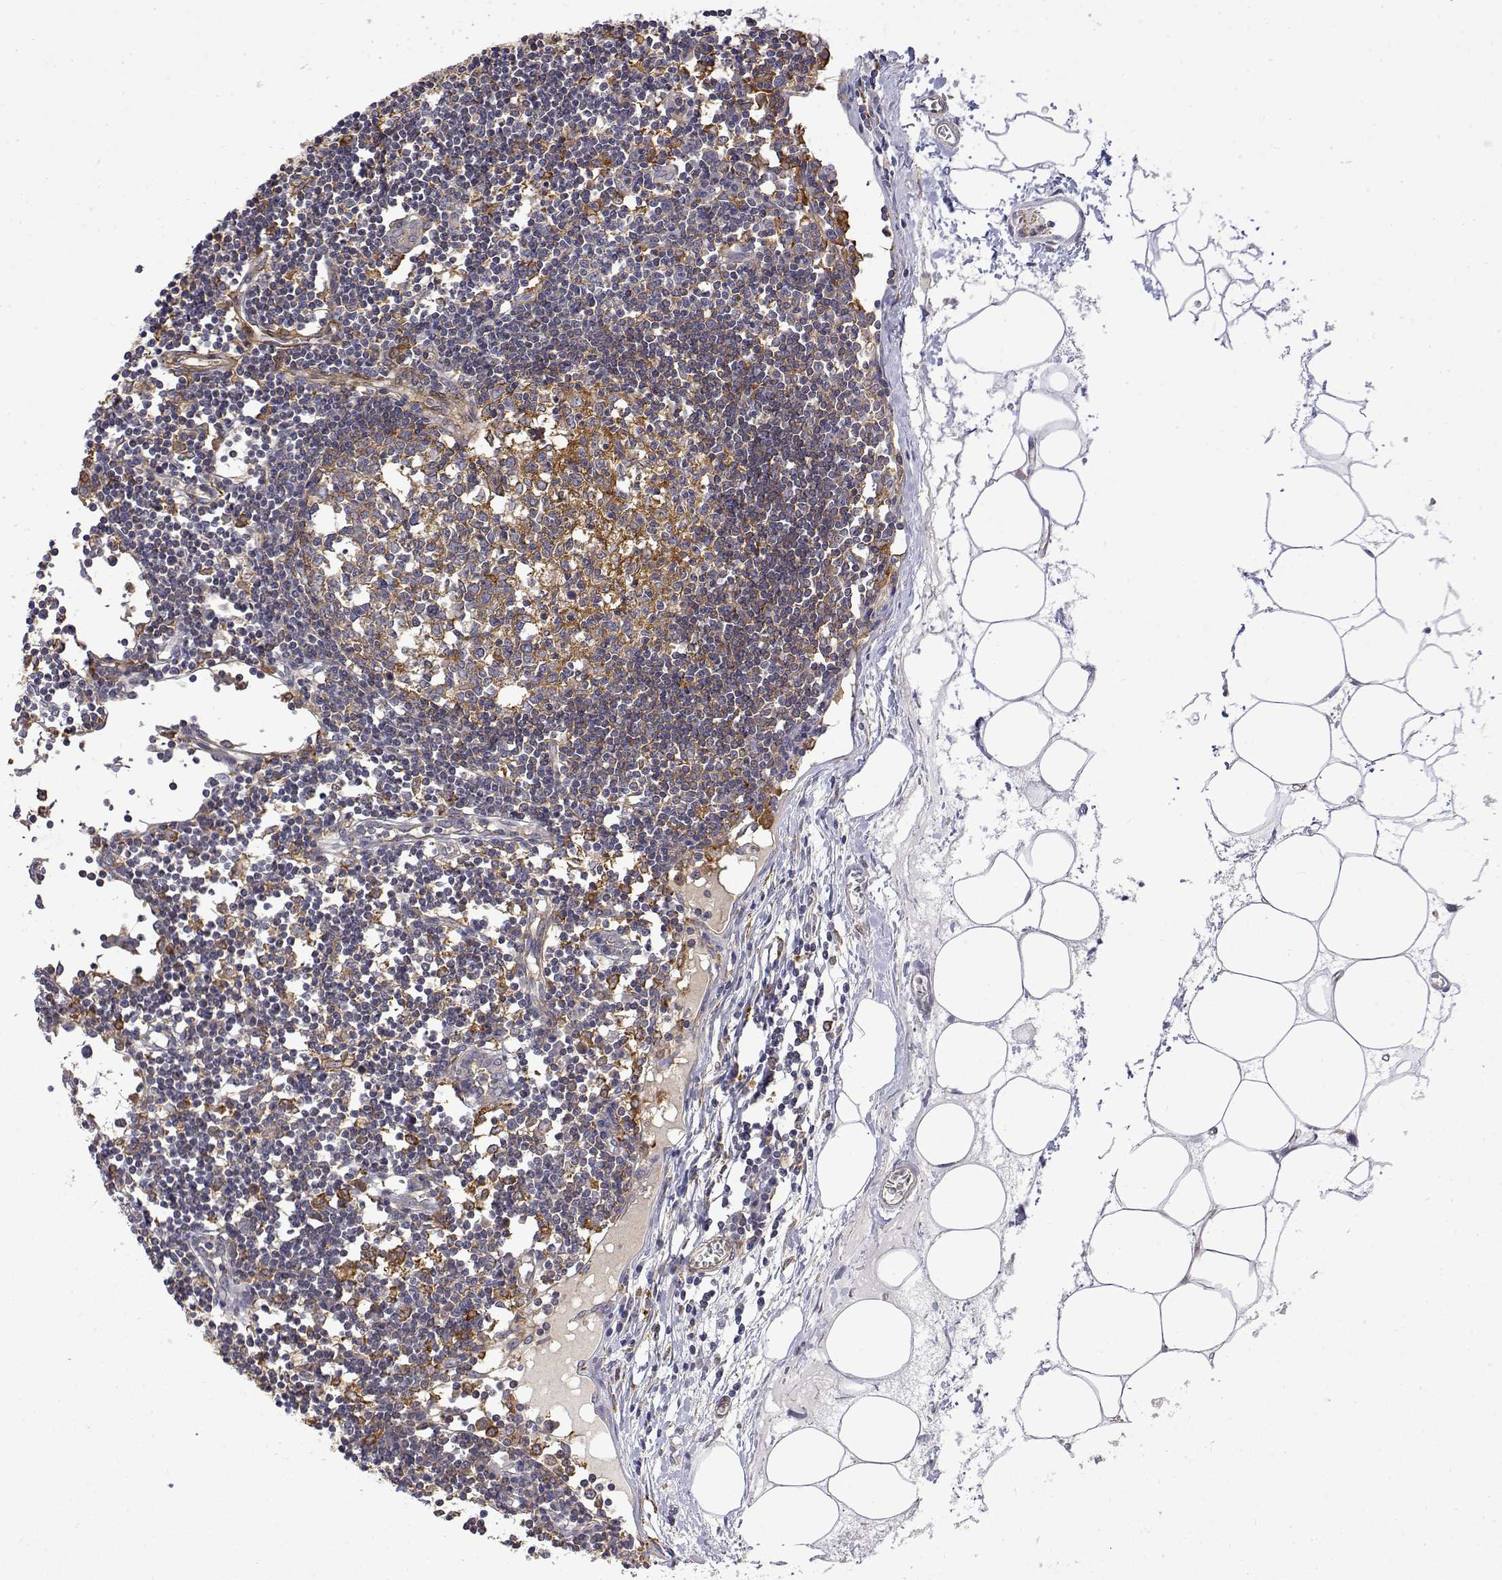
{"staining": {"intensity": "moderate", "quantity": "25%-75%", "location": "cytoplasmic/membranous"}, "tissue": "lymph node", "cell_type": "Germinal center cells", "image_type": "normal", "snomed": [{"axis": "morphology", "description": "Normal tissue, NOS"}, {"axis": "topography", "description": "Lymph node"}], "caption": "Moderate cytoplasmic/membranous protein expression is seen in approximately 25%-75% of germinal center cells in lymph node.", "gene": "PACSIN2", "patient": {"sex": "female", "age": 65}}